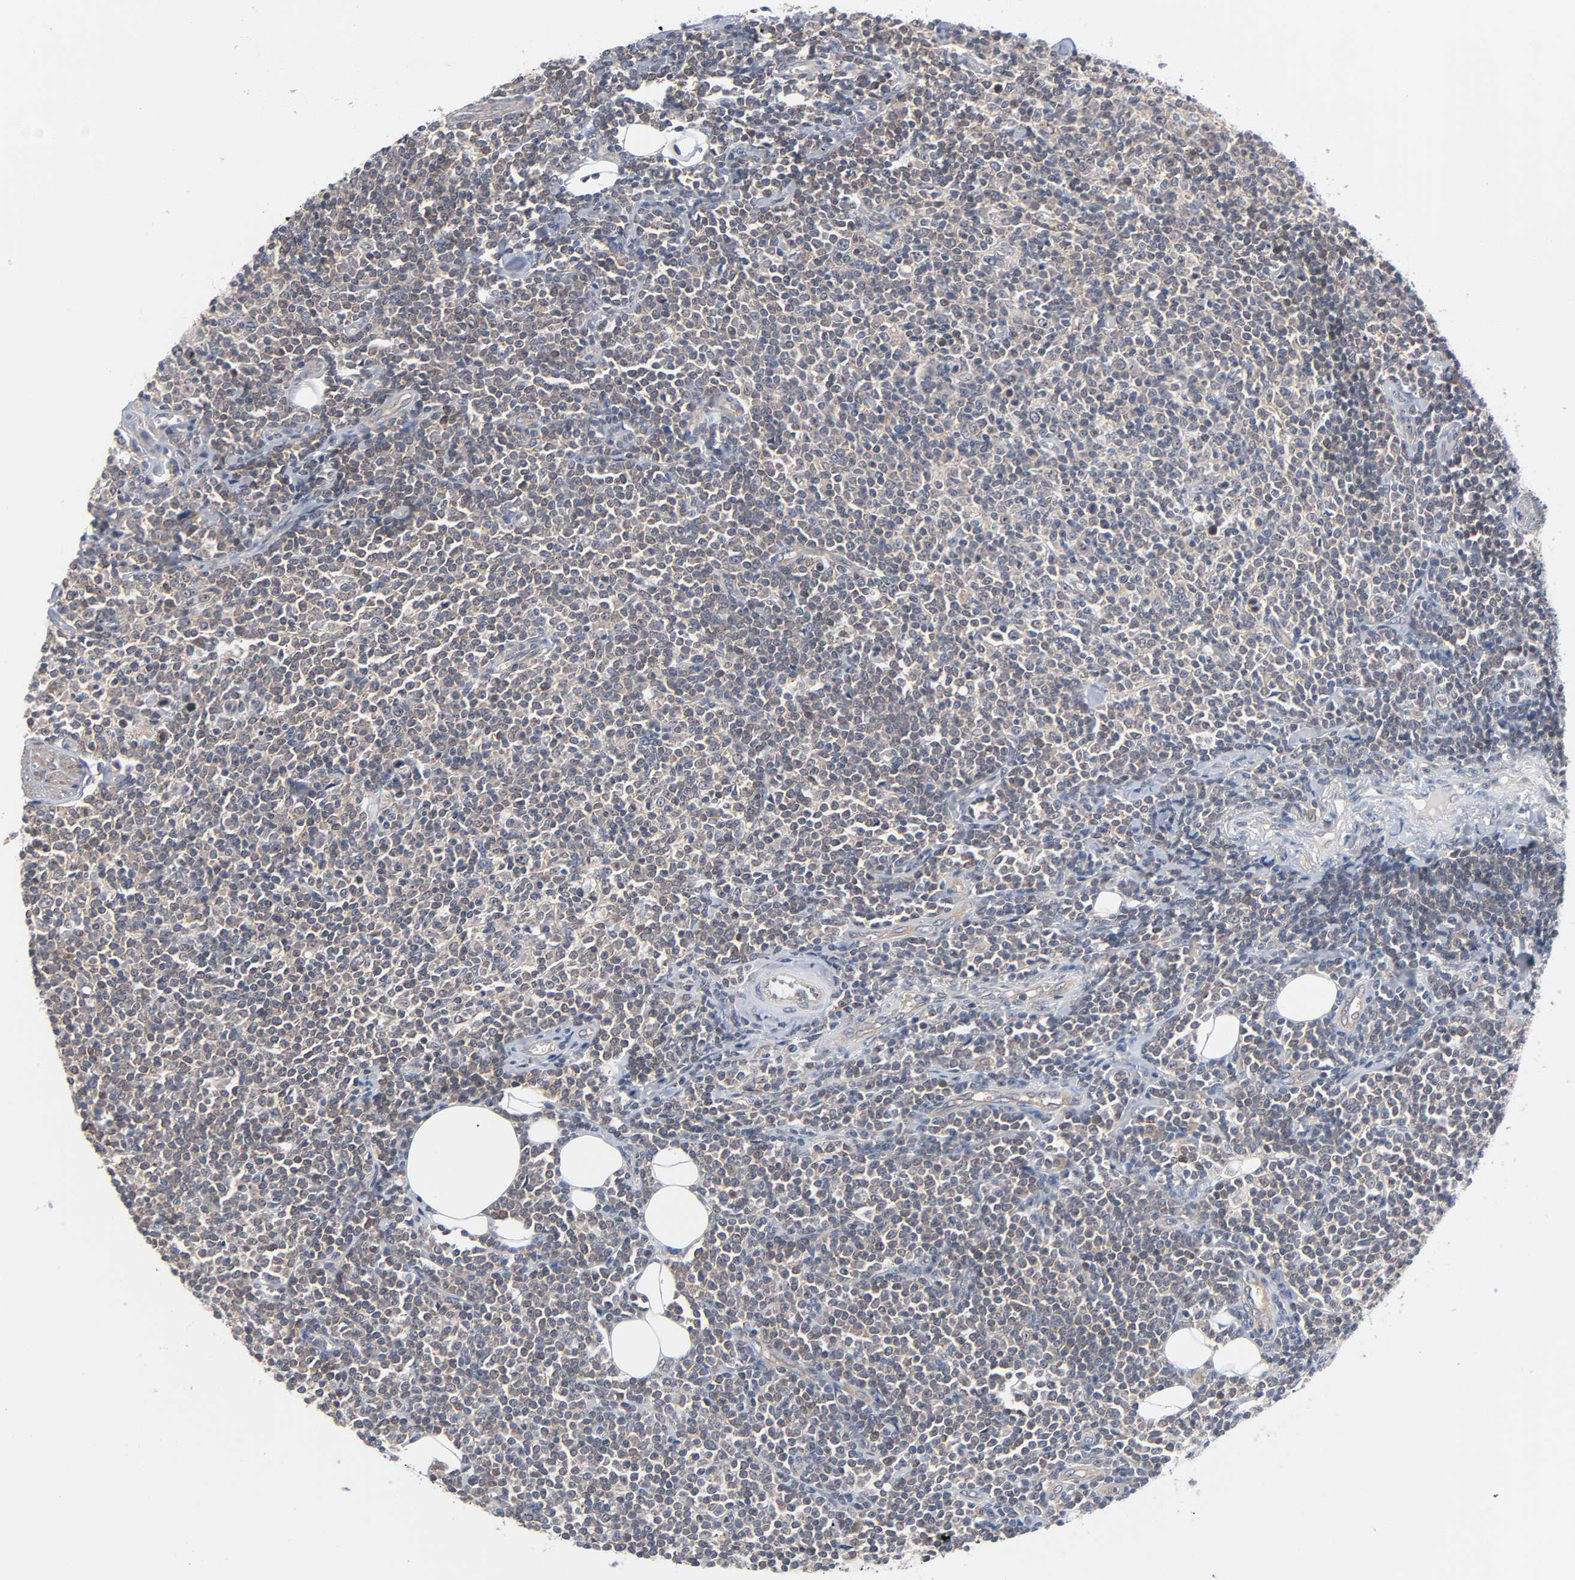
{"staining": {"intensity": "weak", "quantity": ">75%", "location": "cytoplasmic/membranous"}, "tissue": "lymphoma", "cell_type": "Tumor cells", "image_type": "cancer", "snomed": [{"axis": "morphology", "description": "Malignant lymphoma, non-Hodgkin's type, Low grade"}, {"axis": "topography", "description": "Soft tissue"}], "caption": "A high-resolution photomicrograph shows immunohistochemistry (IHC) staining of lymphoma, which shows weak cytoplasmic/membranous positivity in about >75% of tumor cells. The staining is performed using DAB (3,3'-diaminobenzidine) brown chromogen to label protein expression. The nuclei are counter-stained blue using hematoxylin.", "gene": "DDX10", "patient": {"sex": "male", "age": 92}}